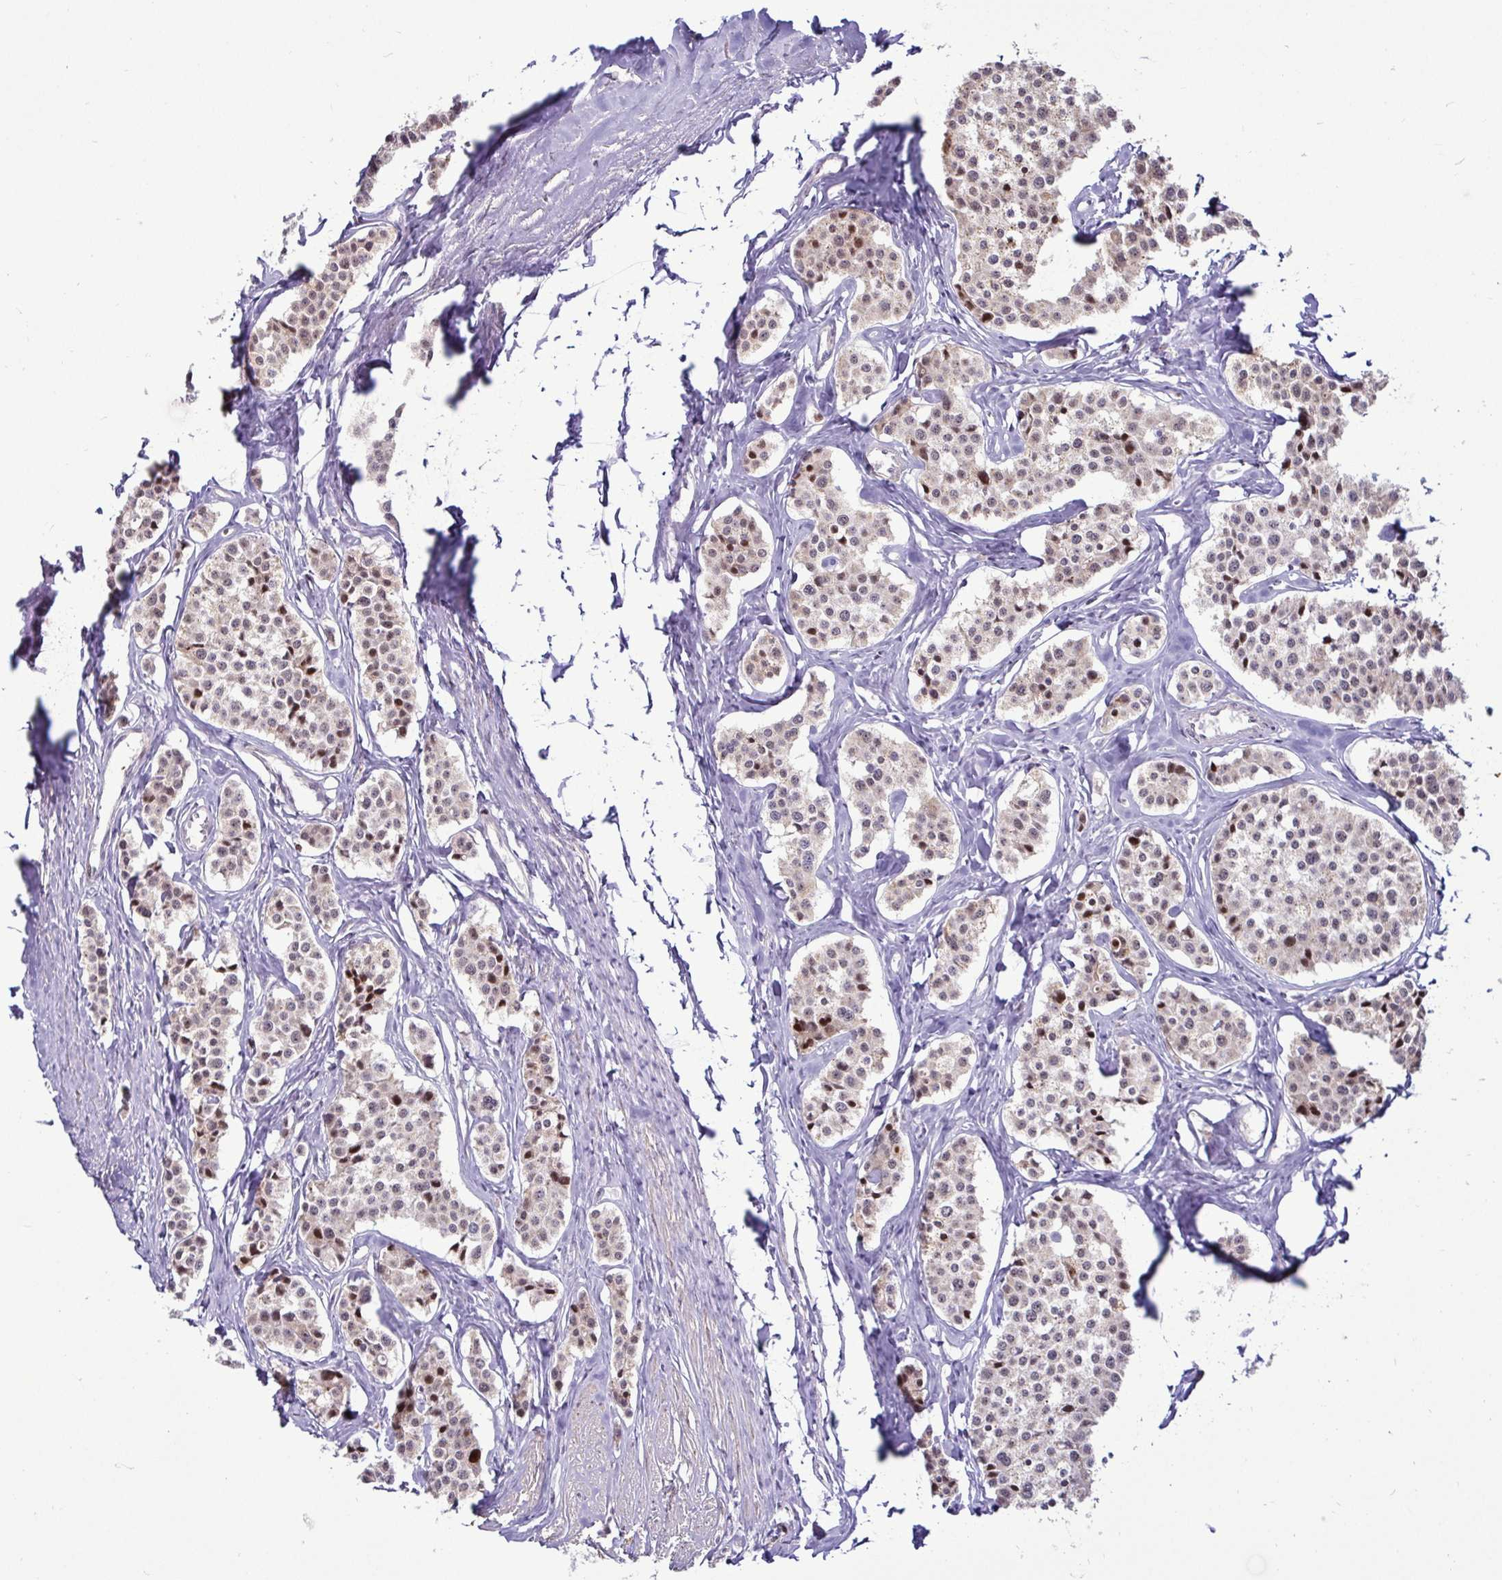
{"staining": {"intensity": "moderate", "quantity": "<25%", "location": "nuclear"}, "tissue": "carcinoid", "cell_type": "Tumor cells", "image_type": "cancer", "snomed": [{"axis": "morphology", "description": "Carcinoid, malignant, NOS"}, {"axis": "topography", "description": "Small intestine"}], "caption": "Brown immunohistochemical staining in human malignant carcinoid exhibits moderate nuclear staining in approximately <25% of tumor cells.", "gene": "DZIP1", "patient": {"sex": "male", "age": 60}}